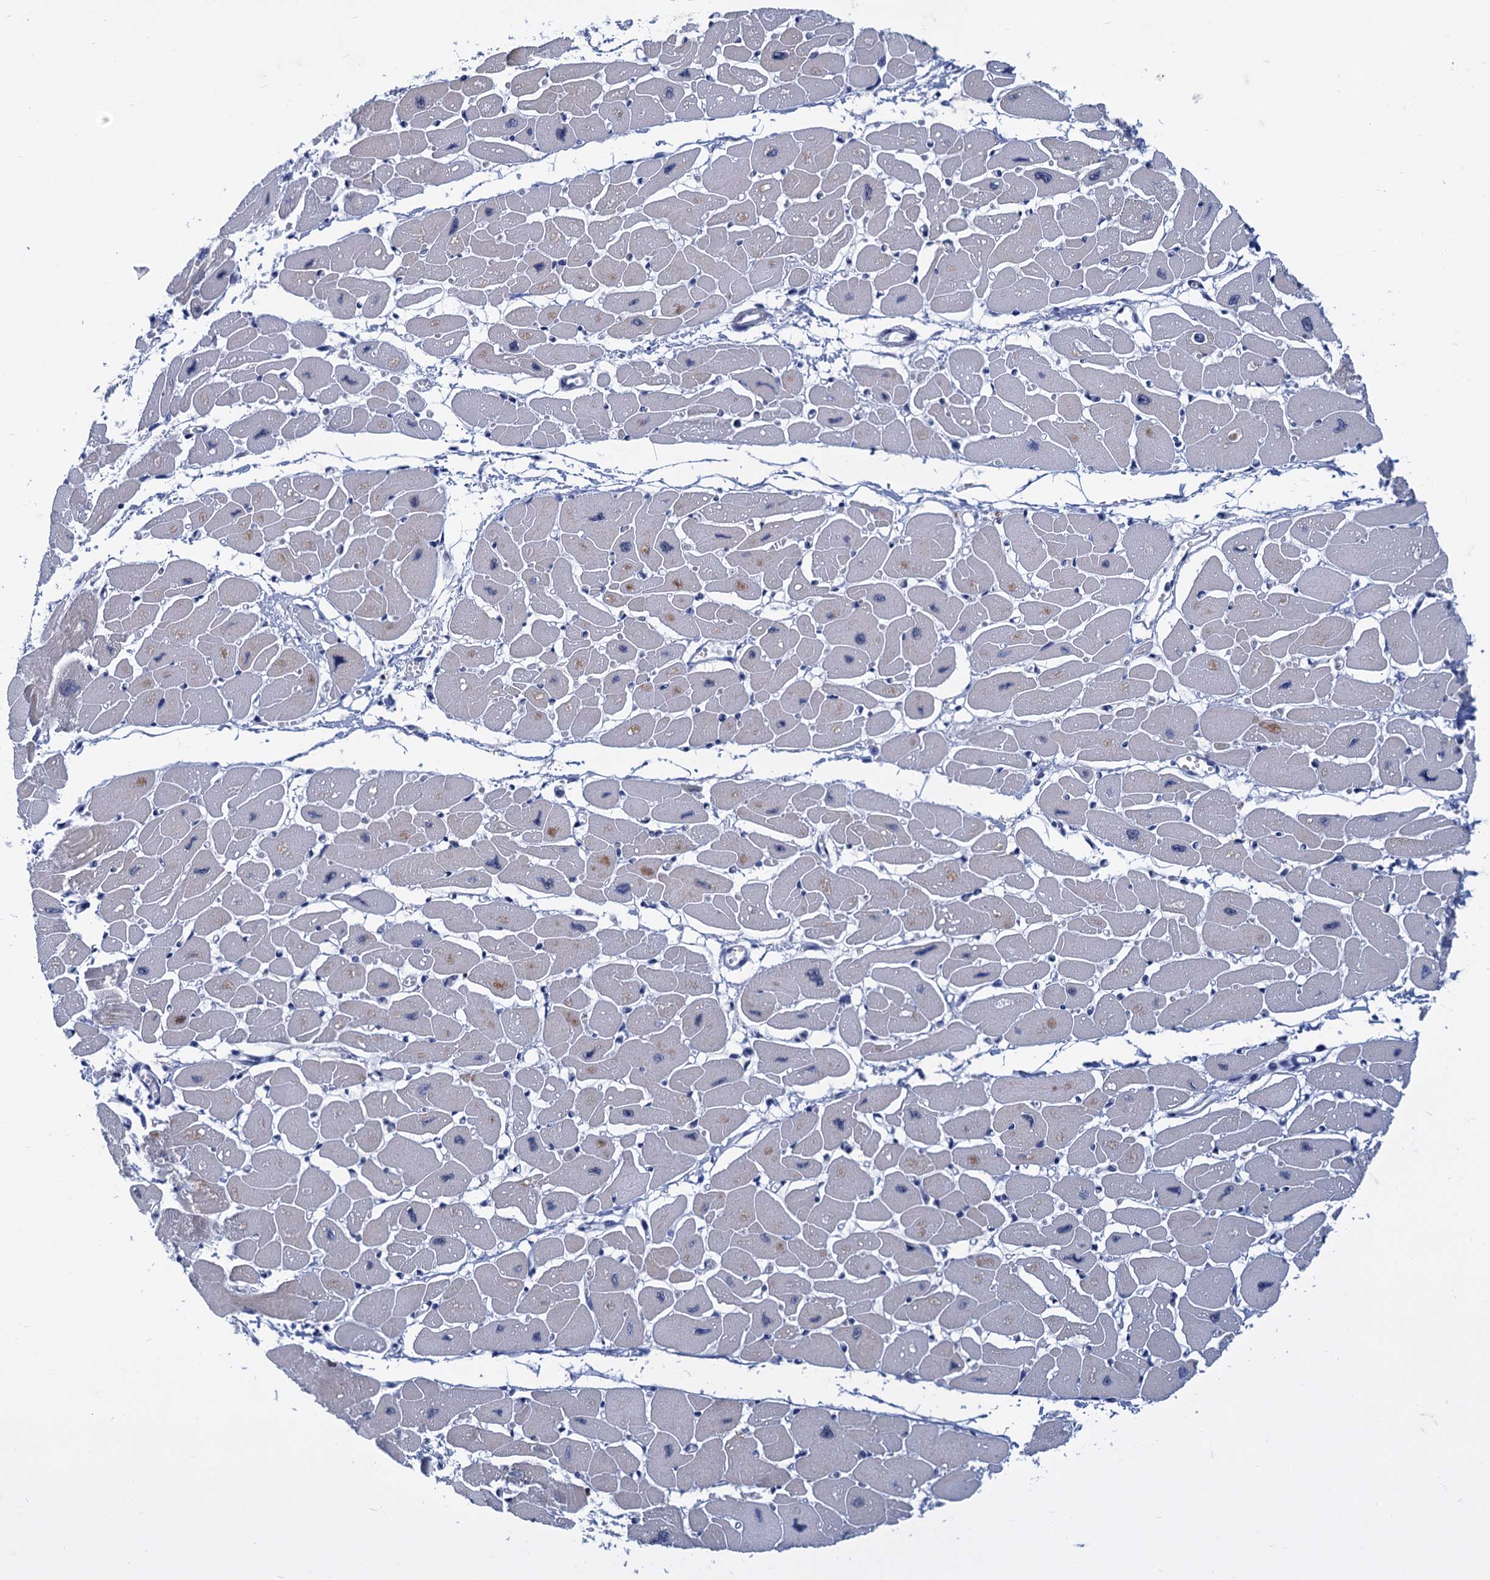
{"staining": {"intensity": "weak", "quantity": "25%-75%", "location": "cytoplasmic/membranous"}, "tissue": "heart muscle", "cell_type": "Cardiomyocytes", "image_type": "normal", "snomed": [{"axis": "morphology", "description": "Normal tissue, NOS"}, {"axis": "topography", "description": "Heart"}], "caption": "Weak cytoplasmic/membranous expression for a protein is present in approximately 25%-75% of cardiomyocytes of normal heart muscle using IHC.", "gene": "GINS3", "patient": {"sex": "female", "age": 54}}